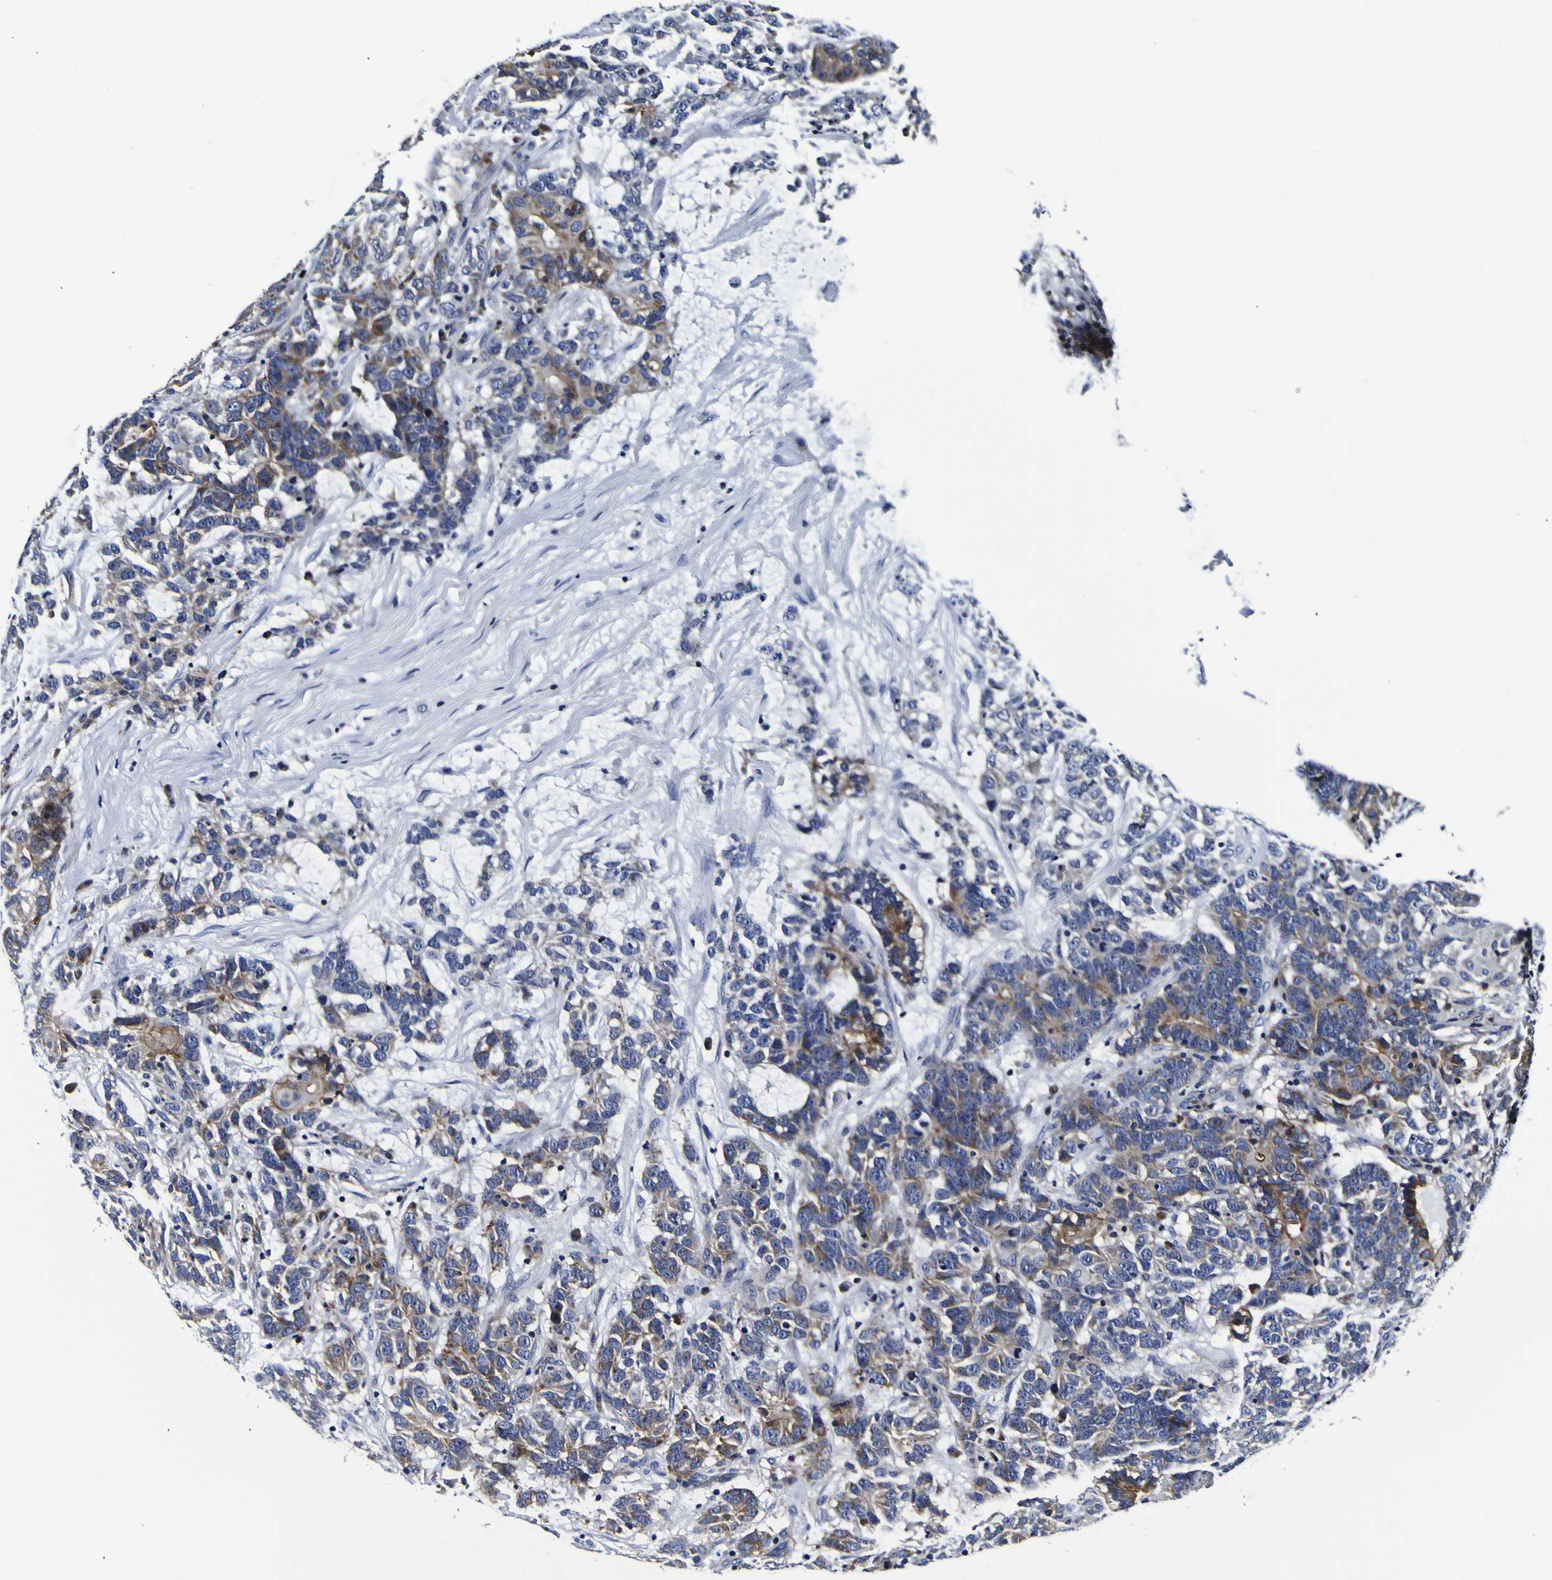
{"staining": {"intensity": "moderate", "quantity": "25%-75%", "location": "cytoplasmic/membranous"}, "tissue": "testis cancer", "cell_type": "Tumor cells", "image_type": "cancer", "snomed": [{"axis": "morphology", "description": "Carcinoma, Embryonal, NOS"}, {"axis": "topography", "description": "Testis"}], "caption": "Human testis cancer (embryonal carcinoma) stained with a brown dye exhibits moderate cytoplasmic/membranous positive staining in approximately 25%-75% of tumor cells.", "gene": "SORCS1", "patient": {"sex": "male", "age": 26}}